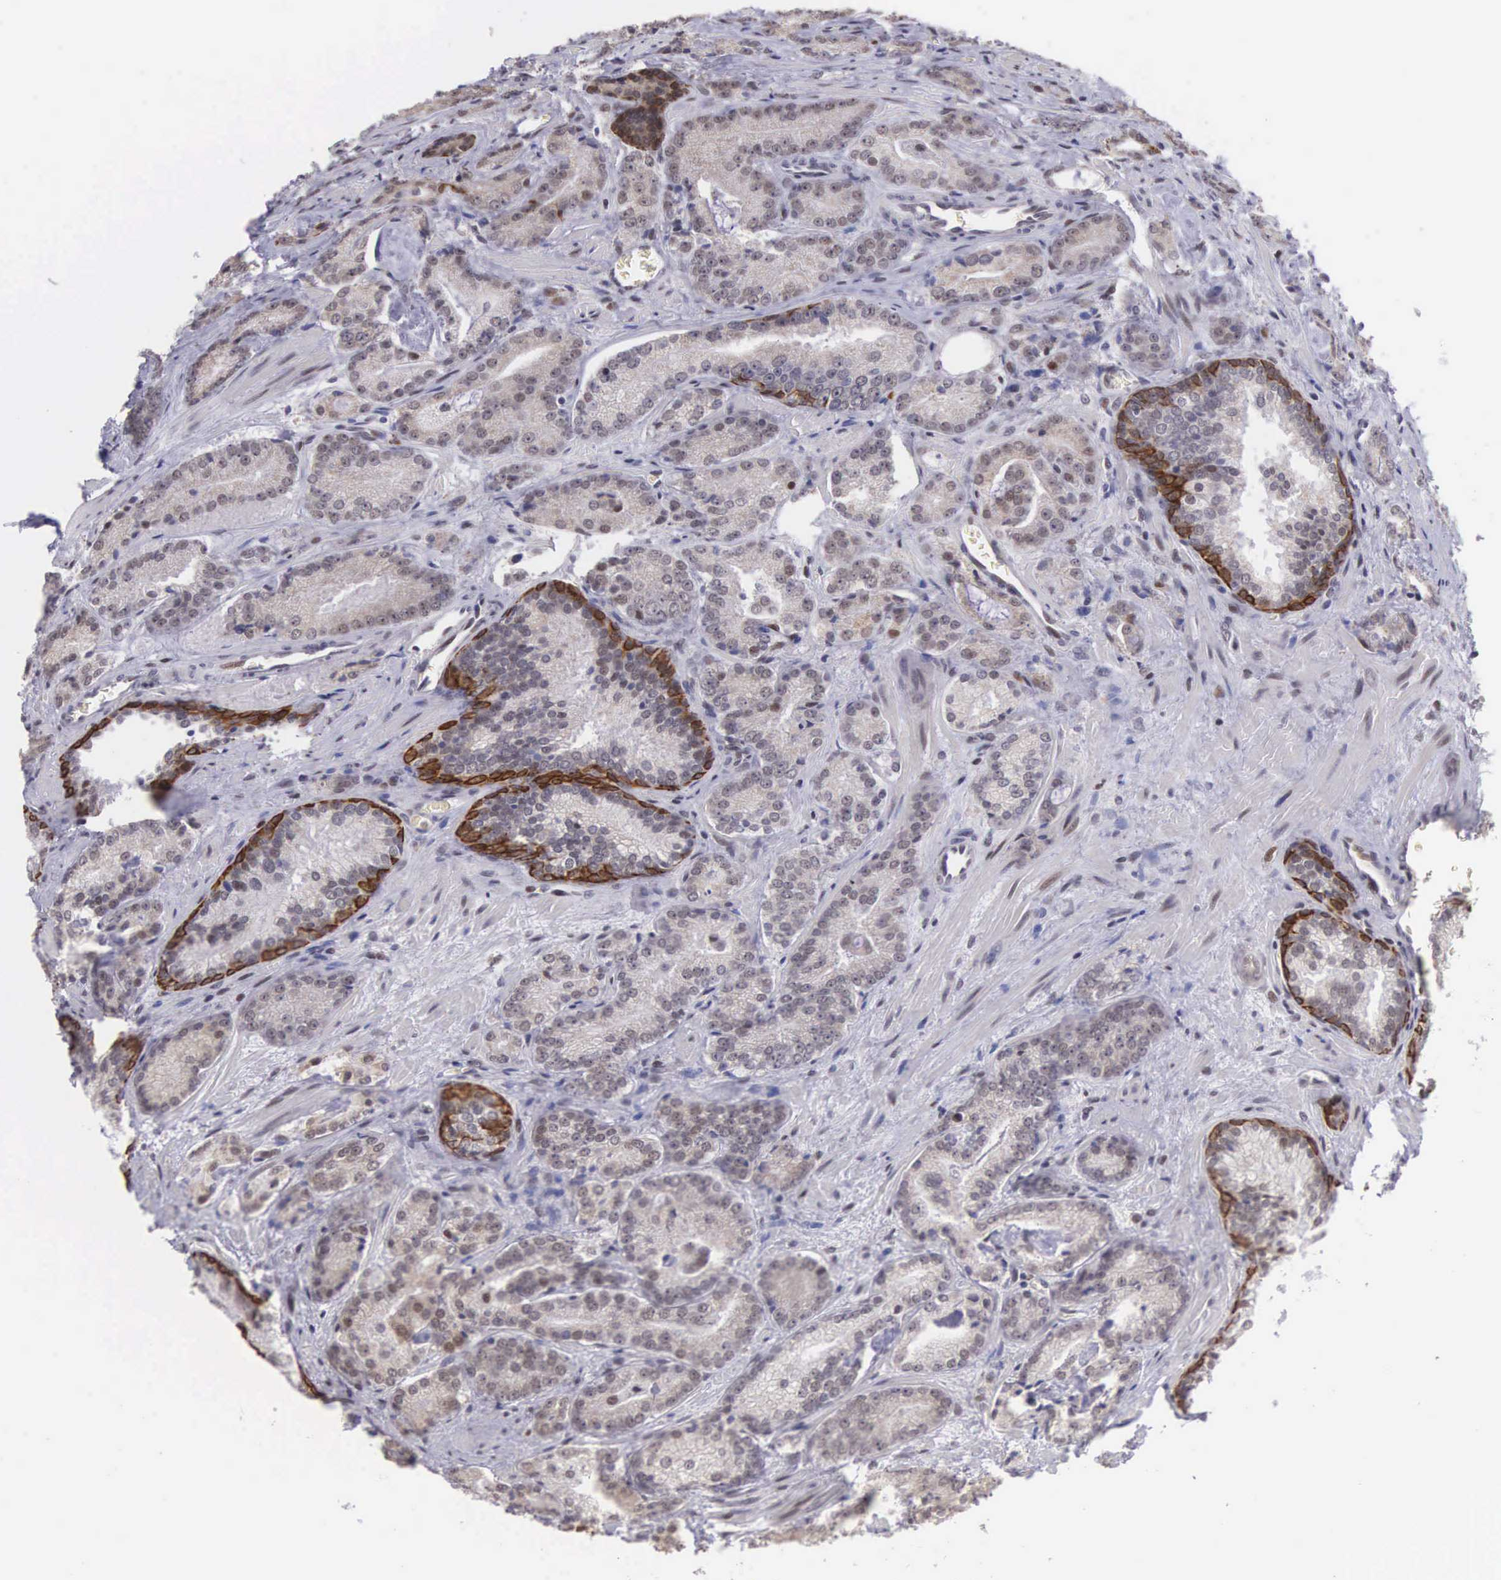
{"staining": {"intensity": "weak", "quantity": "25%-75%", "location": "cytoplasmic/membranous"}, "tissue": "prostate cancer", "cell_type": "Tumor cells", "image_type": "cancer", "snomed": [{"axis": "morphology", "description": "Adenocarcinoma, Medium grade"}, {"axis": "topography", "description": "Prostate"}], "caption": "Immunohistochemical staining of human prostate adenocarcinoma (medium-grade) demonstrates low levels of weak cytoplasmic/membranous protein expression in about 25%-75% of tumor cells.", "gene": "SLC25A21", "patient": {"sex": "male", "age": 68}}